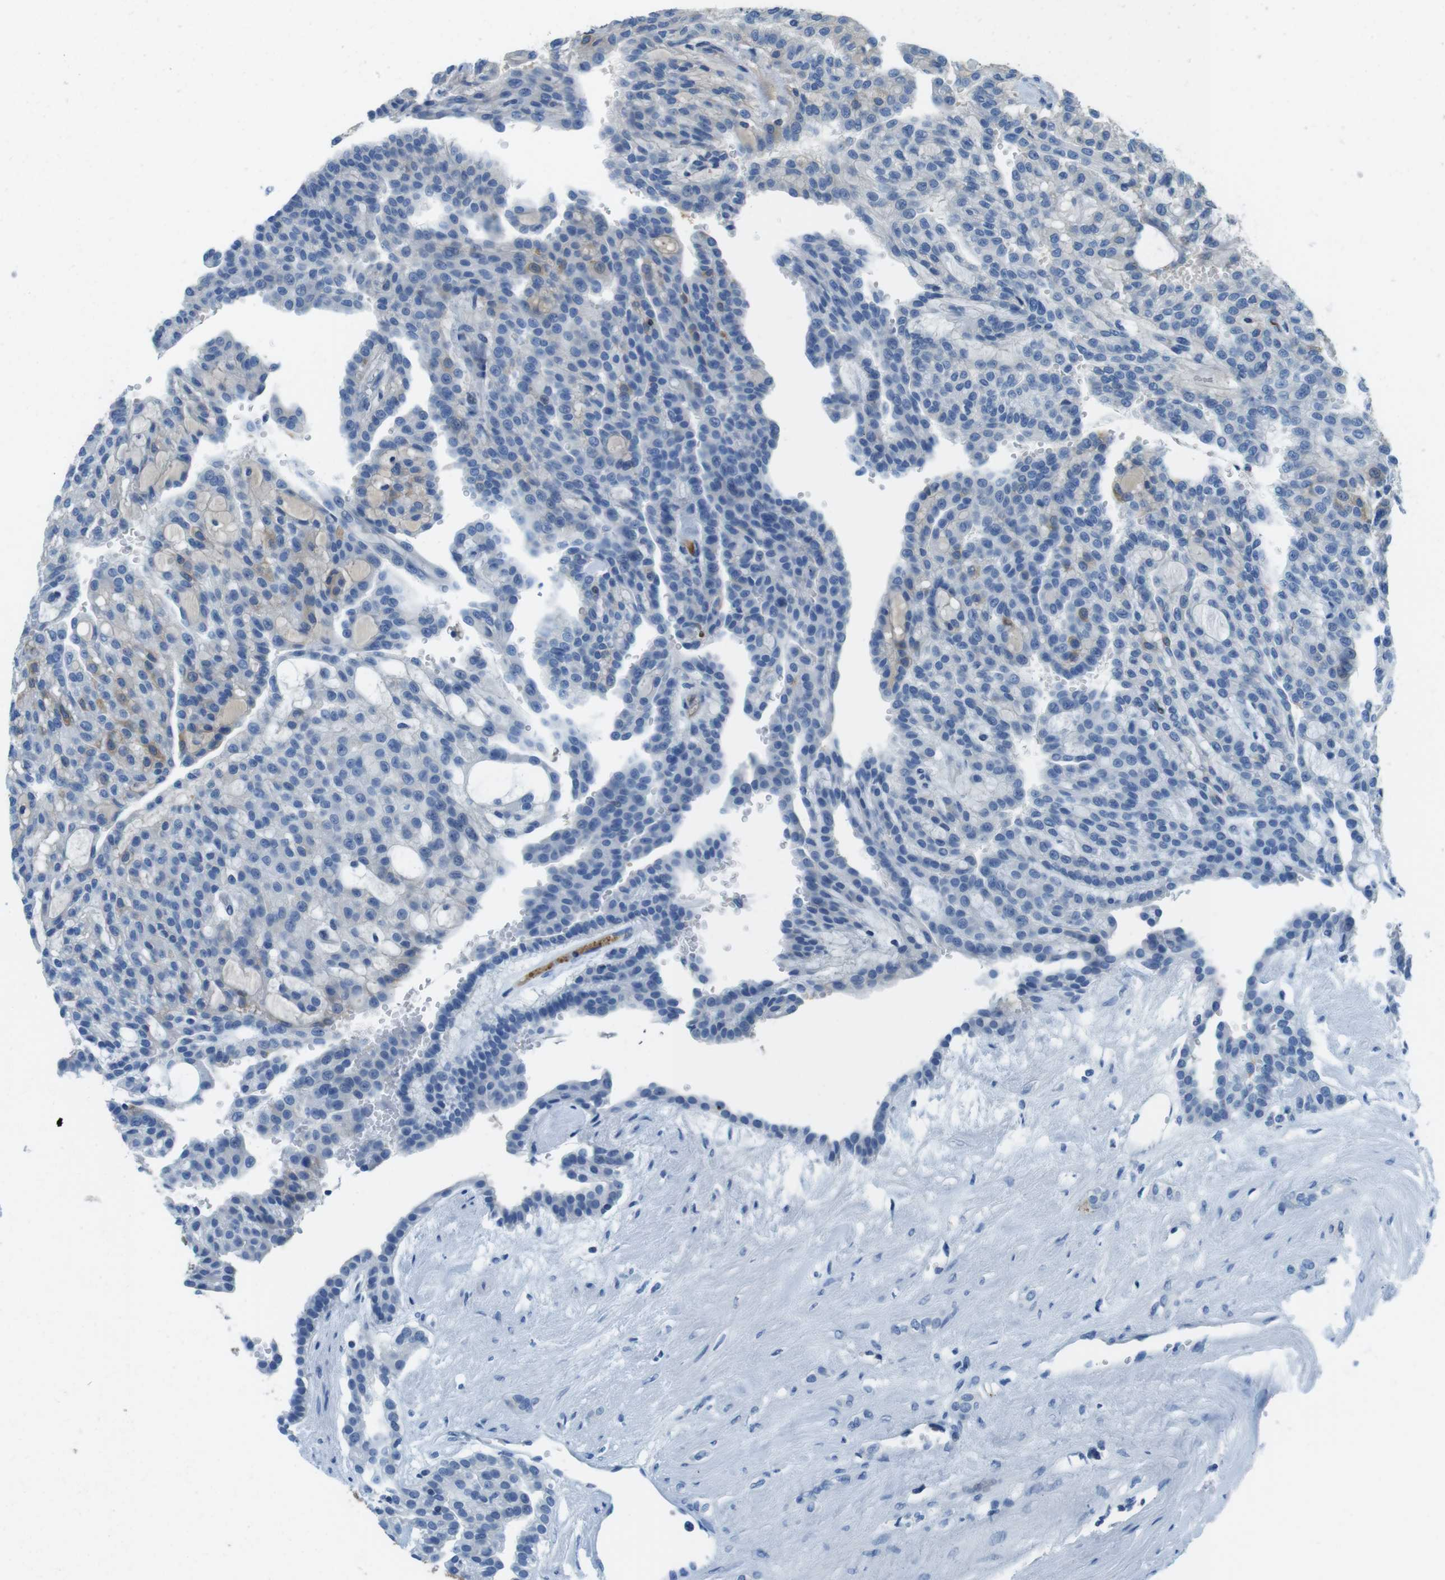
{"staining": {"intensity": "moderate", "quantity": "<25%", "location": "cytoplasmic/membranous"}, "tissue": "renal cancer", "cell_type": "Tumor cells", "image_type": "cancer", "snomed": [{"axis": "morphology", "description": "Adenocarcinoma, NOS"}, {"axis": "topography", "description": "Kidney"}], "caption": "IHC (DAB (3,3'-diaminobenzidine)) staining of human adenocarcinoma (renal) shows moderate cytoplasmic/membranous protein expression in approximately <25% of tumor cells.", "gene": "TMPRSS15", "patient": {"sex": "male", "age": 63}}